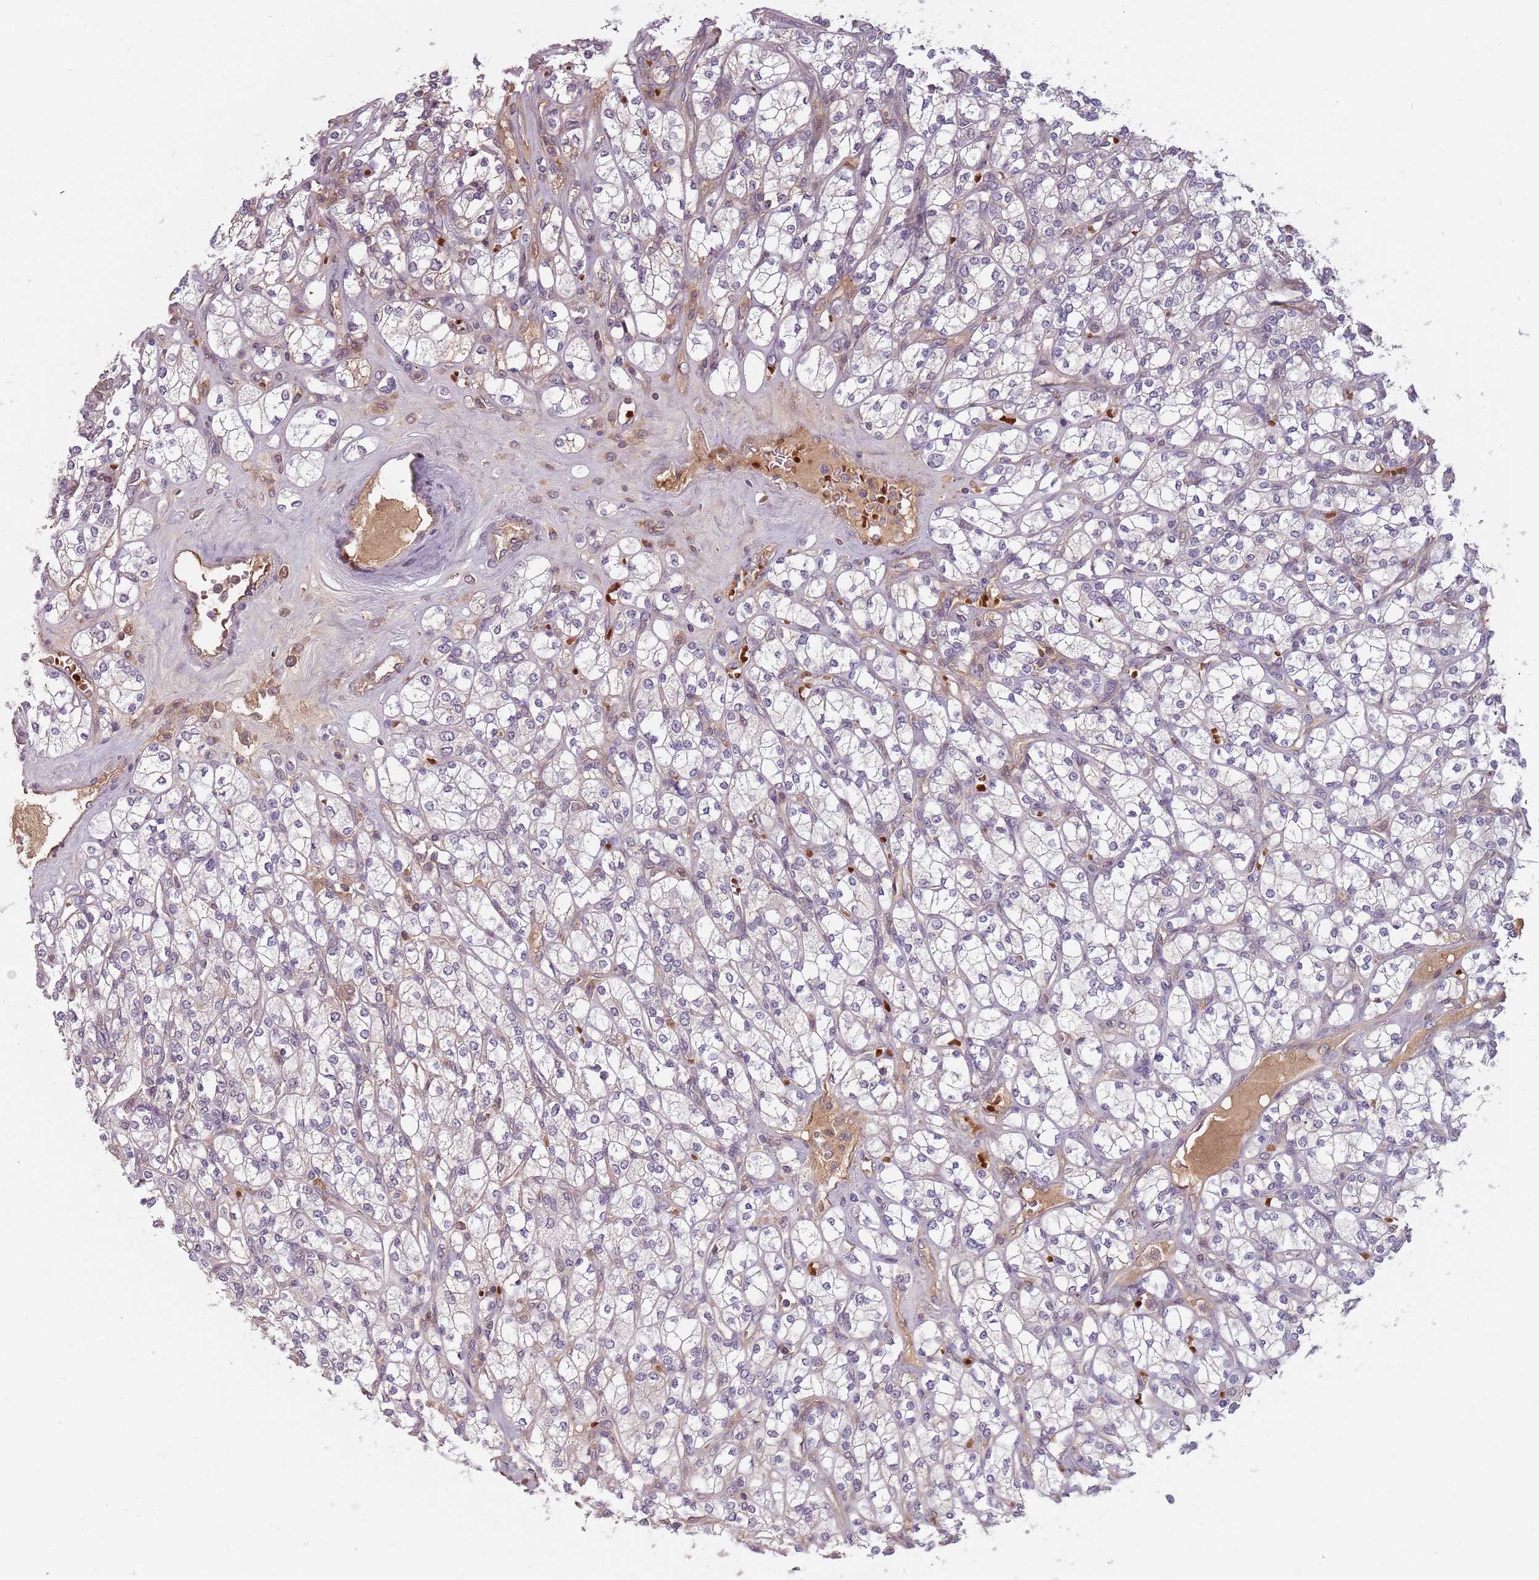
{"staining": {"intensity": "negative", "quantity": "none", "location": "none"}, "tissue": "renal cancer", "cell_type": "Tumor cells", "image_type": "cancer", "snomed": [{"axis": "morphology", "description": "Adenocarcinoma, NOS"}, {"axis": "topography", "description": "Kidney"}], "caption": "This is an immunohistochemistry histopathology image of human adenocarcinoma (renal). There is no positivity in tumor cells.", "gene": "GPR180", "patient": {"sex": "male", "age": 77}}